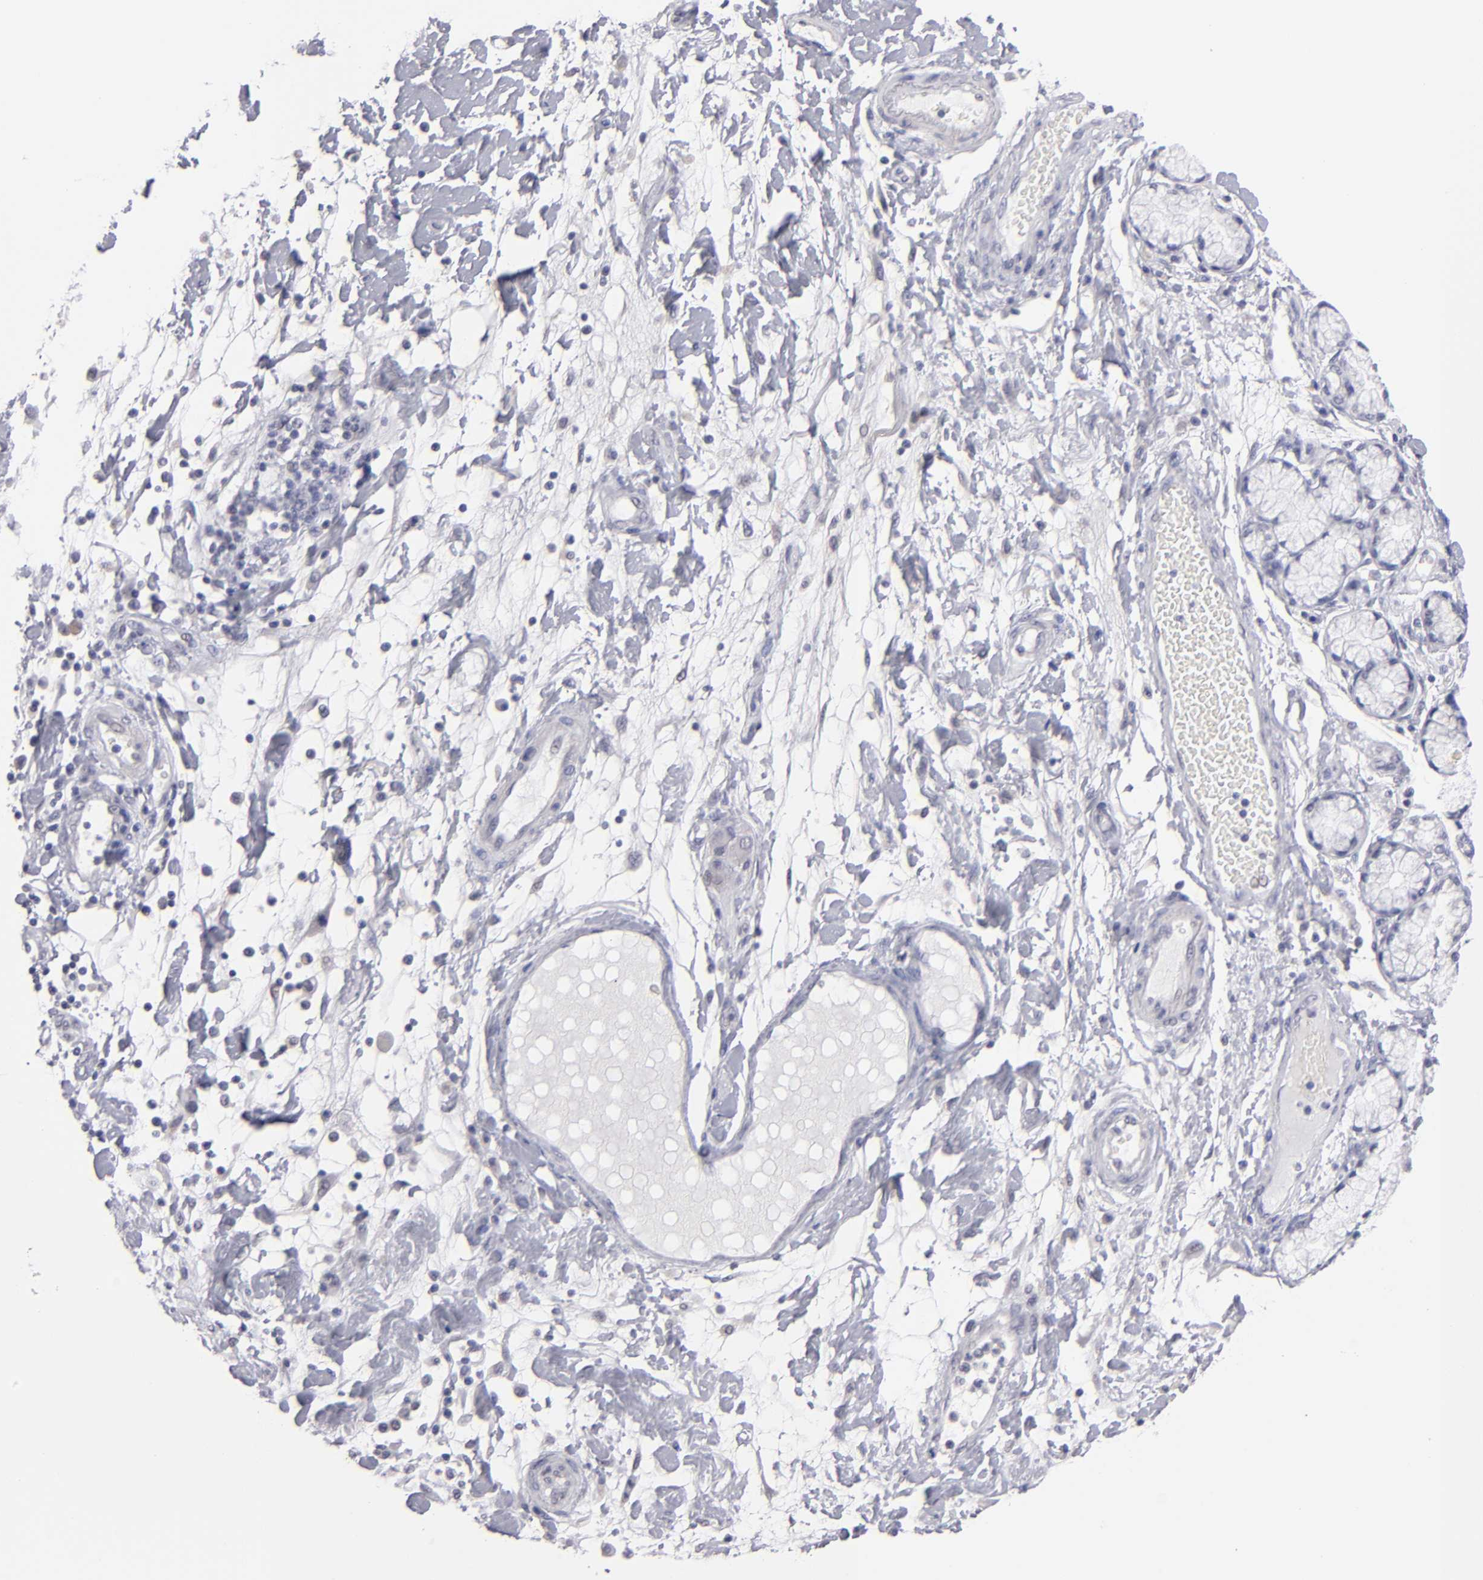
{"staining": {"intensity": "negative", "quantity": "none", "location": "none"}, "tissue": "pancreatic cancer", "cell_type": "Tumor cells", "image_type": "cancer", "snomed": [{"axis": "morphology", "description": "Adenocarcinoma, NOS"}, {"axis": "morphology", "description": "Adenocarcinoma, metastatic, NOS"}, {"axis": "topography", "description": "Lymph node"}, {"axis": "topography", "description": "Pancreas"}, {"axis": "topography", "description": "Duodenum"}], "caption": "Photomicrograph shows no significant protein expression in tumor cells of pancreatic cancer (adenocarcinoma). (DAB immunohistochemistry (IHC), high magnification).", "gene": "TEX11", "patient": {"sex": "female", "age": 64}}